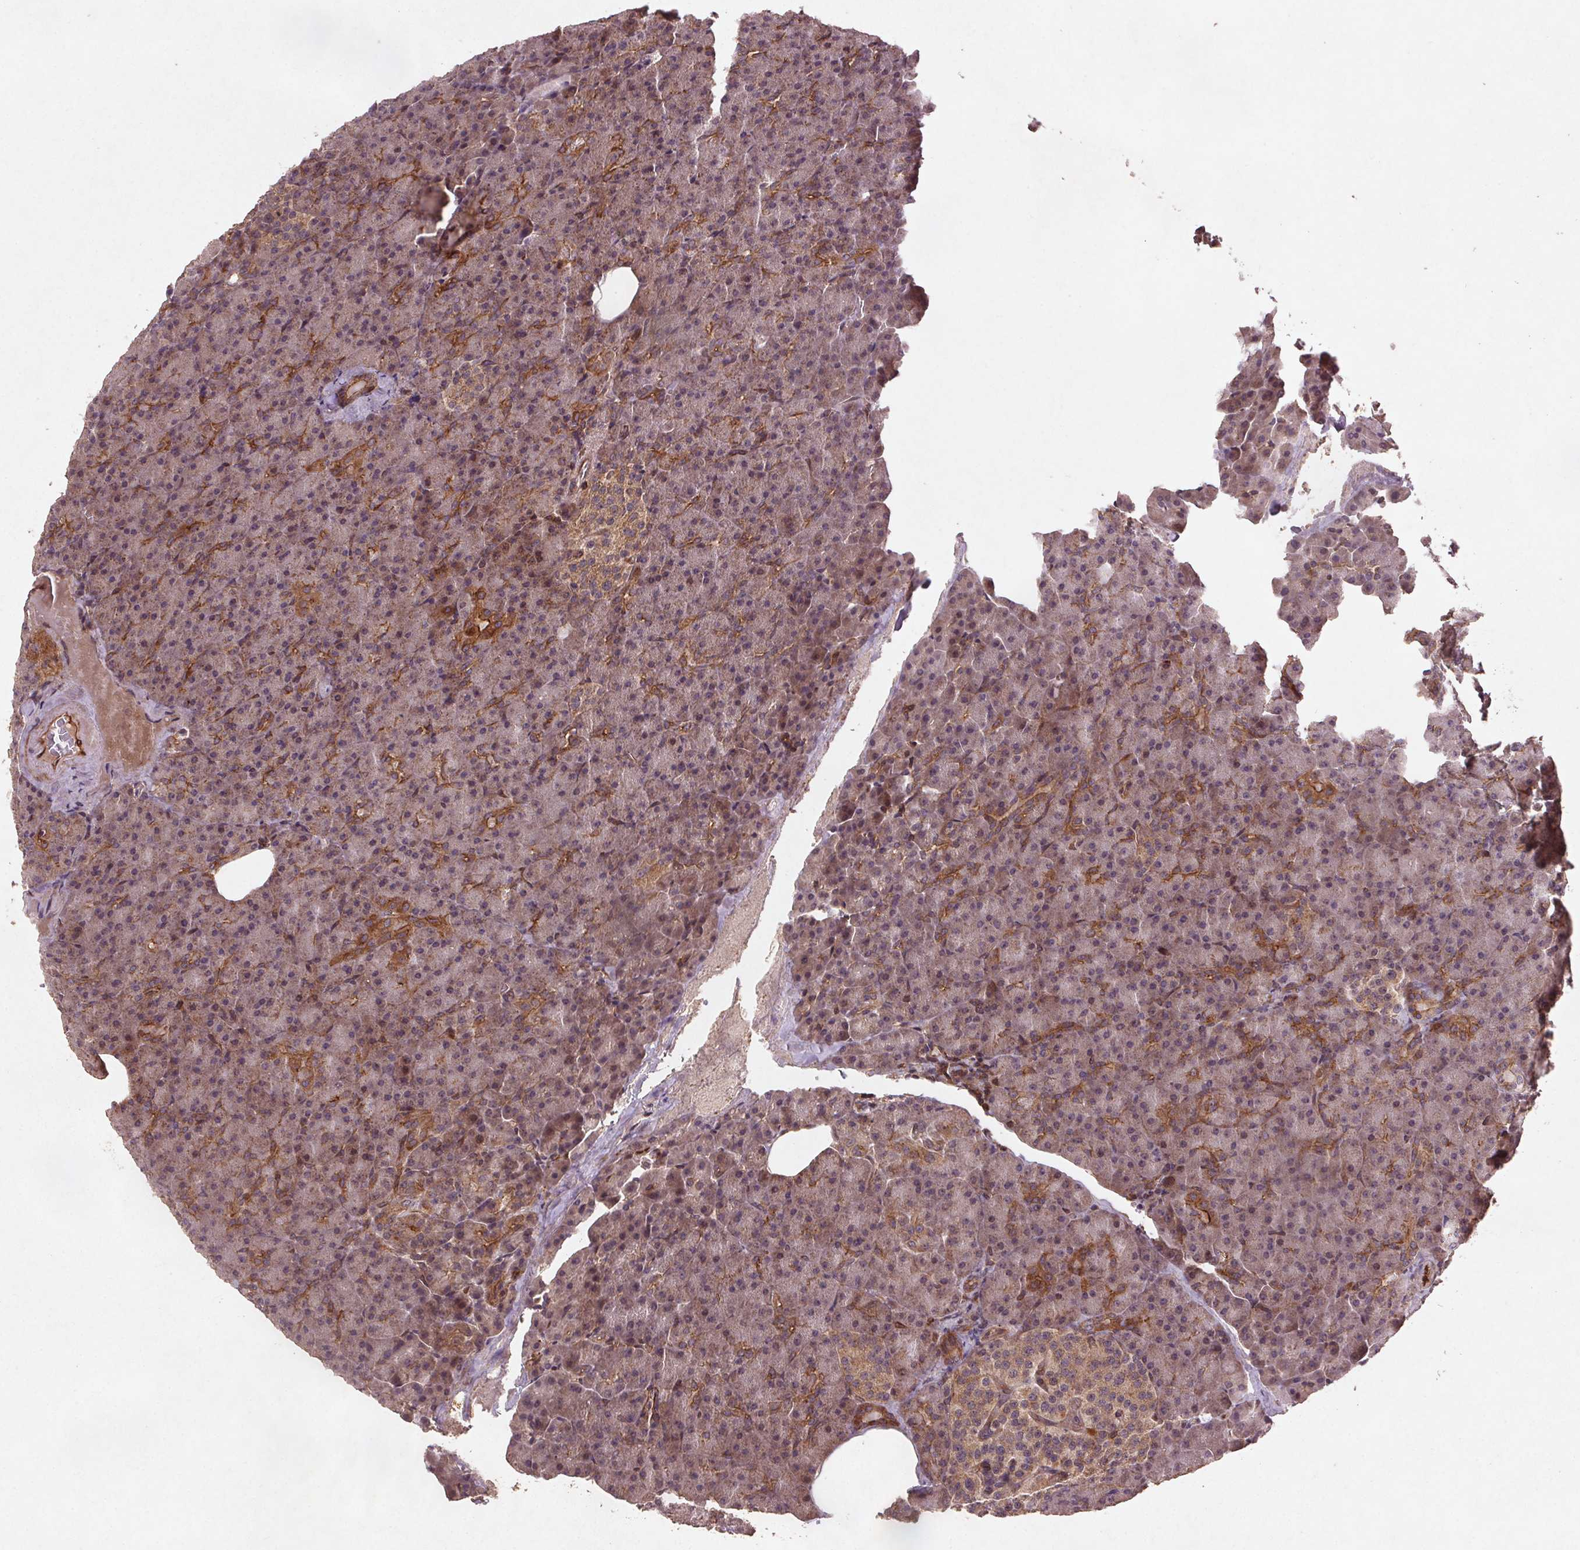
{"staining": {"intensity": "moderate", "quantity": "<25%", "location": "cytoplasmic/membranous"}, "tissue": "pancreas", "cell_type": "Exocrine glandular cells", "image_type": "normal", "snomed": [{"axis": "morphology", "description": "Normal tissue, NOS"}, {"axis": "topography", "description": "Pancreas"}], "caption": "The histopathology image exhibits immunohistochemical staining of normal pancreas. There is moderate cytoplasmic/membranous positivity is seen in about <25% of exocrine glandular cells.", "gene": "SEC14L2", "patient": {"sex": "female", "age": 74}}